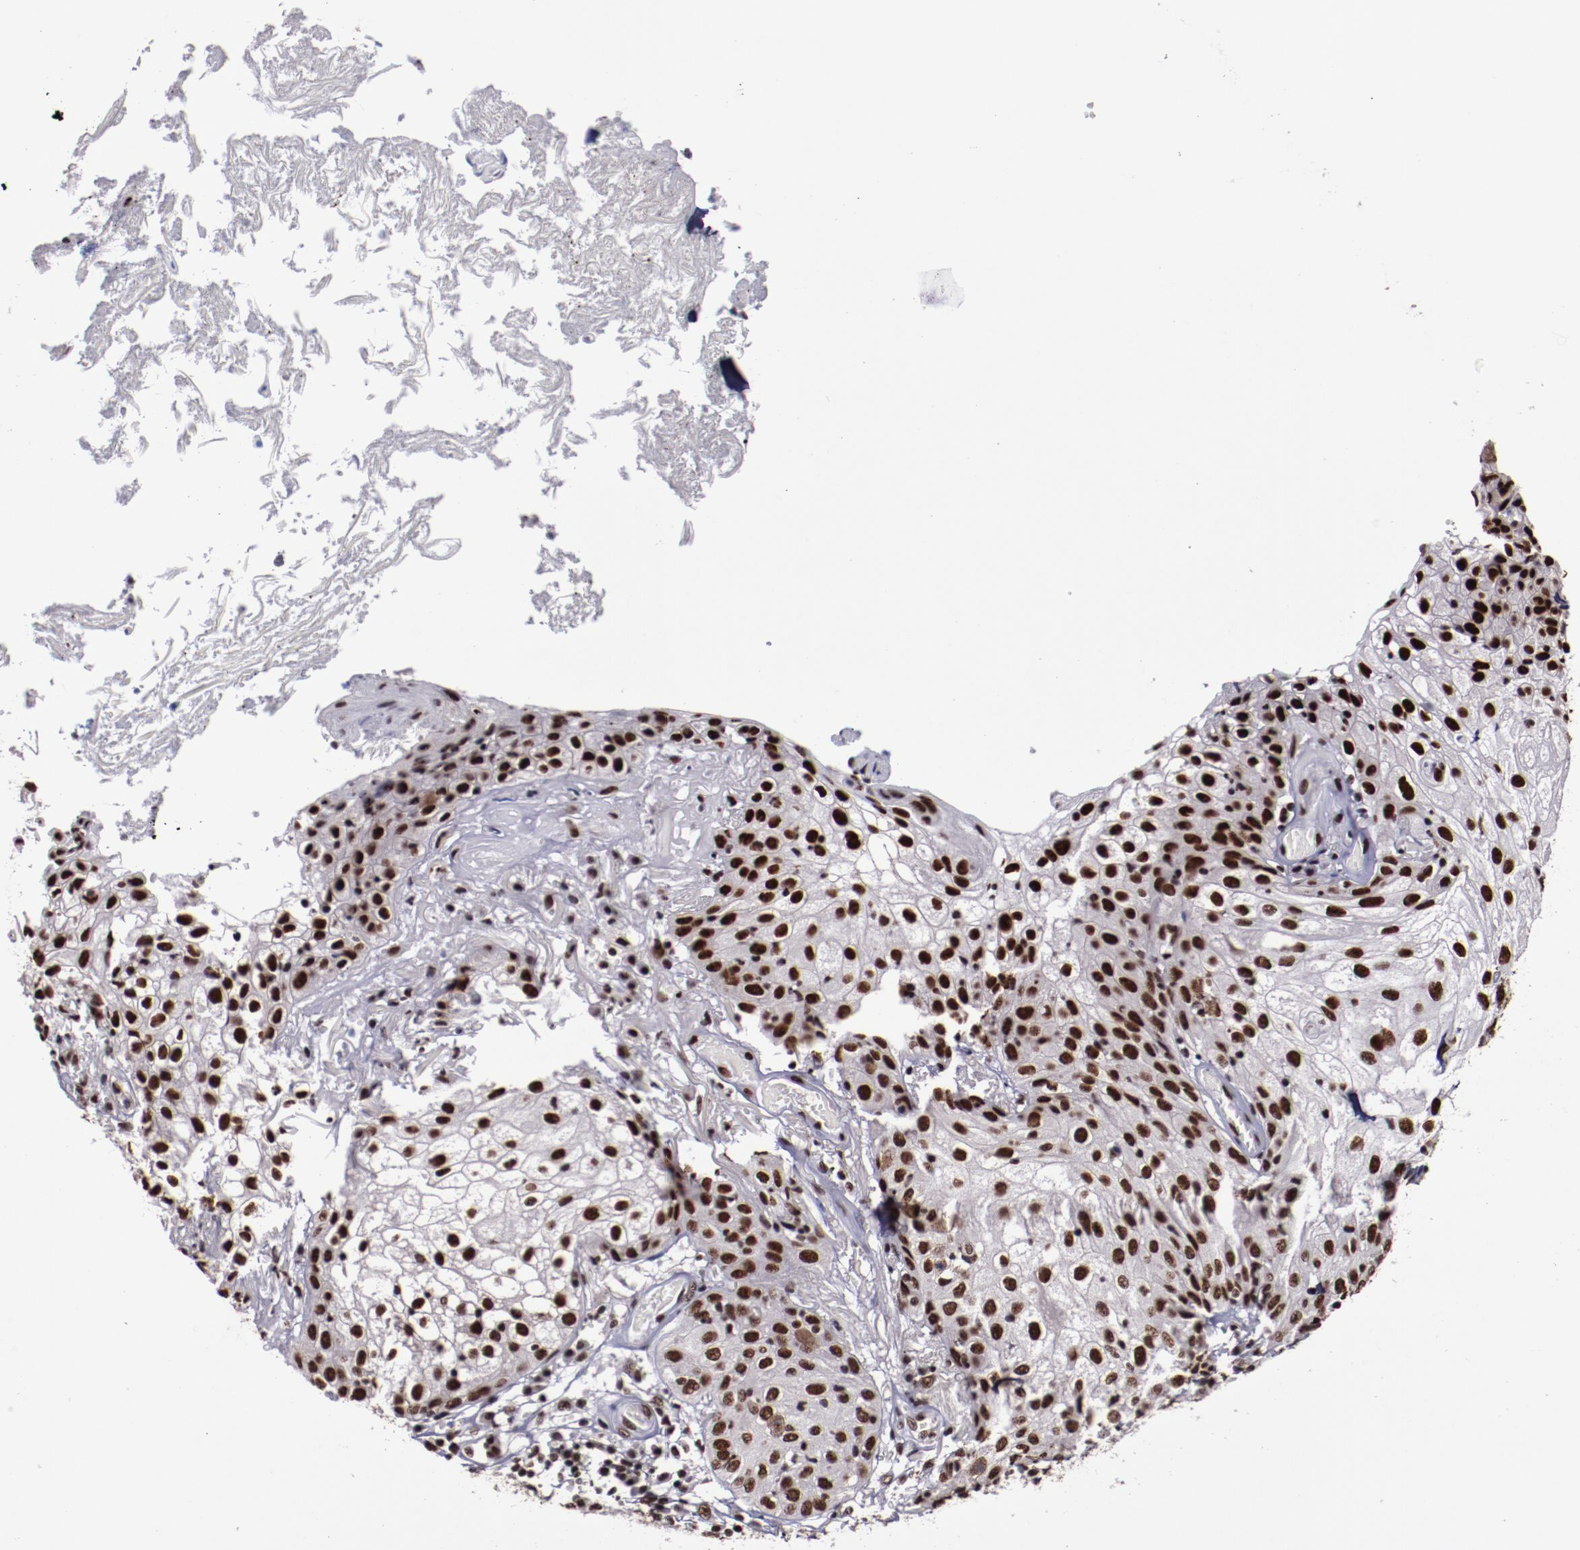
{"staining": {"intensity": "strong", "quantity": ">75%", "location": "nuclear"}, "tissue": "skin cancer", "cell_type": "Tumor cells", "image_type": "cancer", "snomed": [{"axis": "morphology", "description": "Squamous cell carcinoma, NOS"}, {"axis": "topography", "description": "Skin"}], "caption": "The photomicrograph demonstrates a brown stain indicating the presence of a protein in the nuclear of tumor cells in skin cancer (squamous cell carcinoma).", "gene": "ERH", "patient": {"sex": "male", "age": 65}}